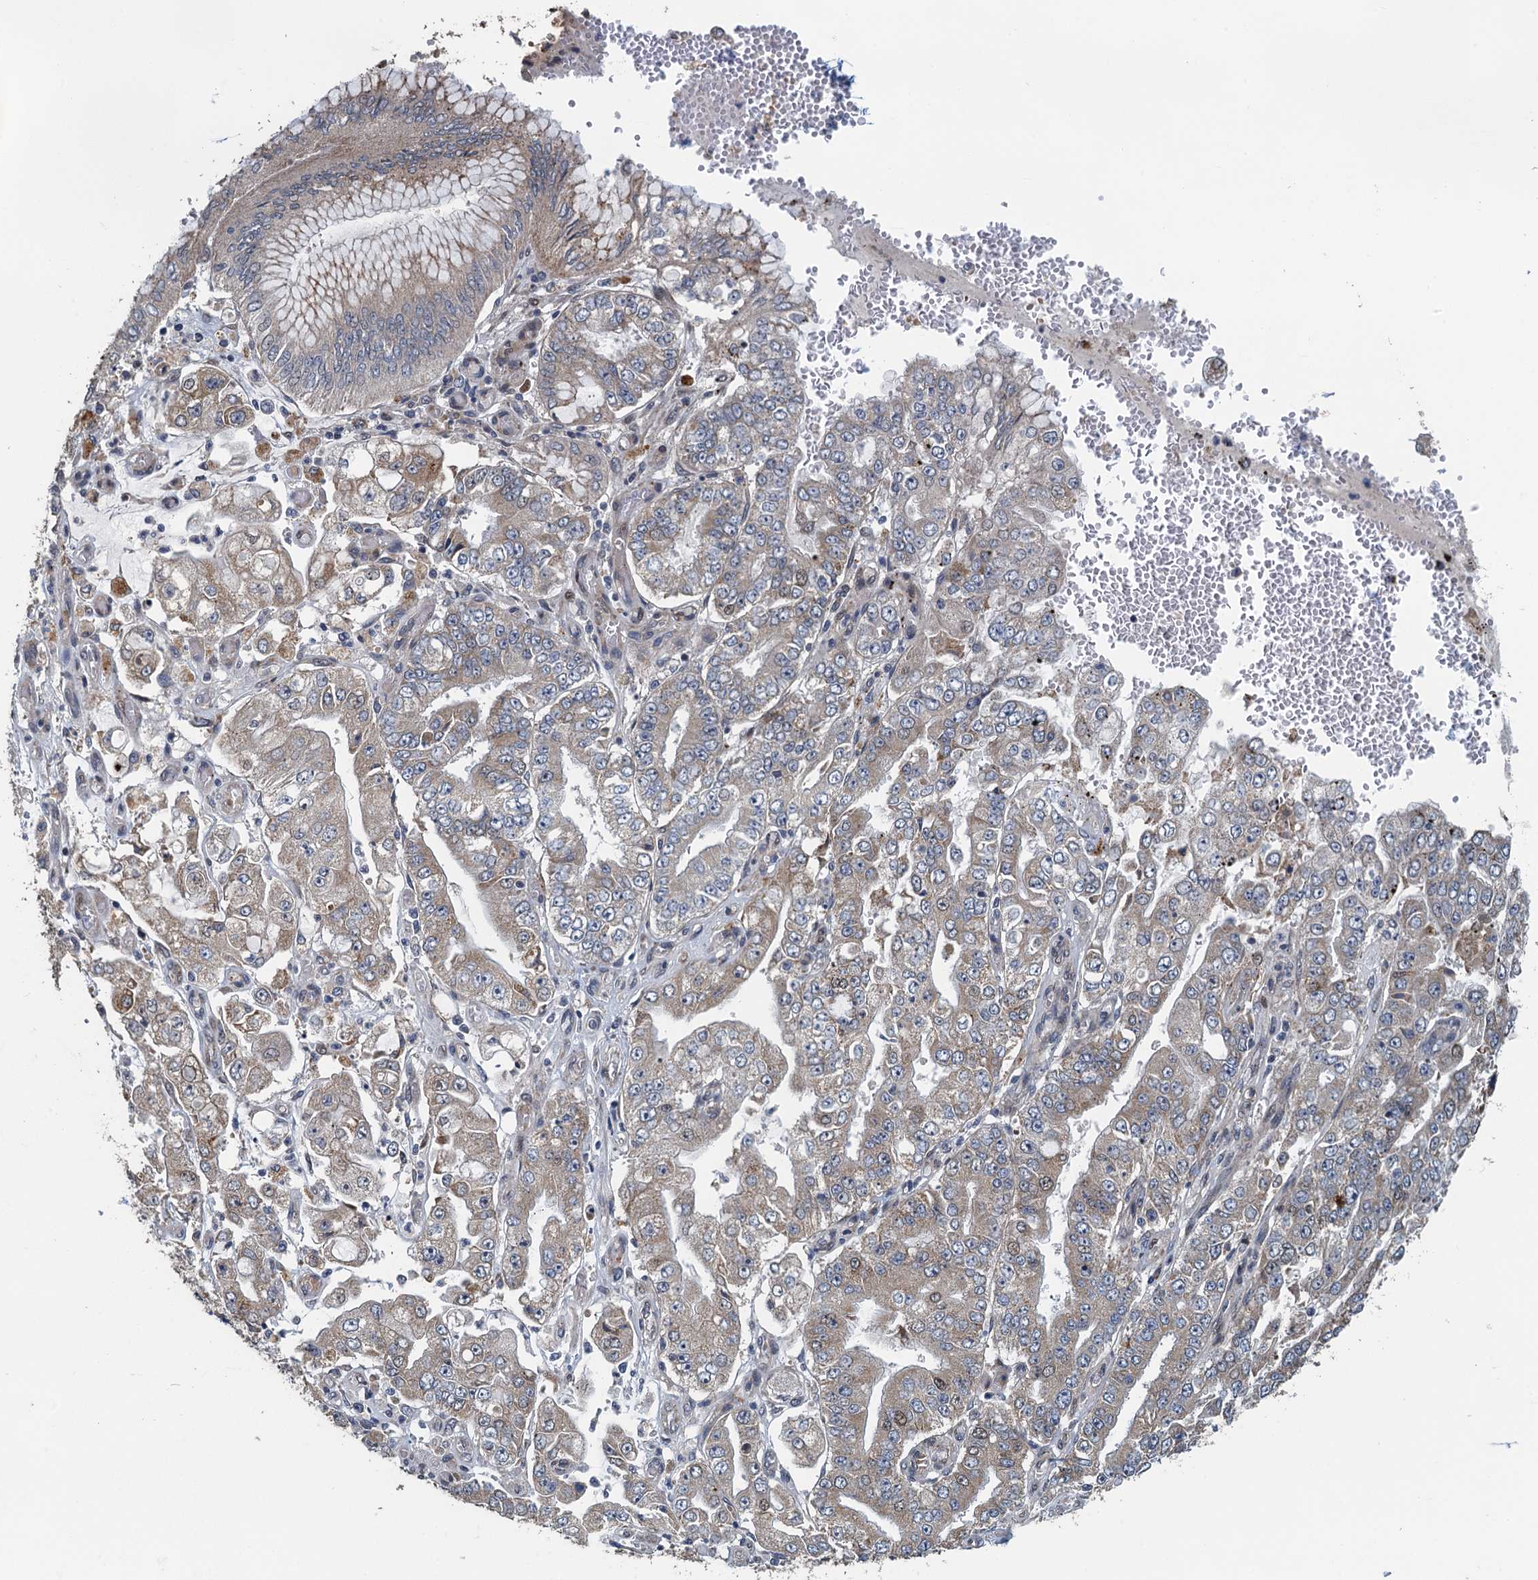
{"staining": {"intensity": "weak", "quantity": ">75%", "location": "cytoplasmic/membranous"}, "tissue": "stomach cancer", "cell_type": "Tumor cells", "image_type": "cancer", "snomed": [{"axis": "morphology", "description": "Adenocarcinoma, NOS"}, {"axis": "topography", "description": "Stomach"}], "caption": "A brown stain highlights weak cytoplasmic/membranous staining of a protein in stomach cancer tumor cells.", "gene": "AGRN", "patient": {"sex": "male", "age": 76}}